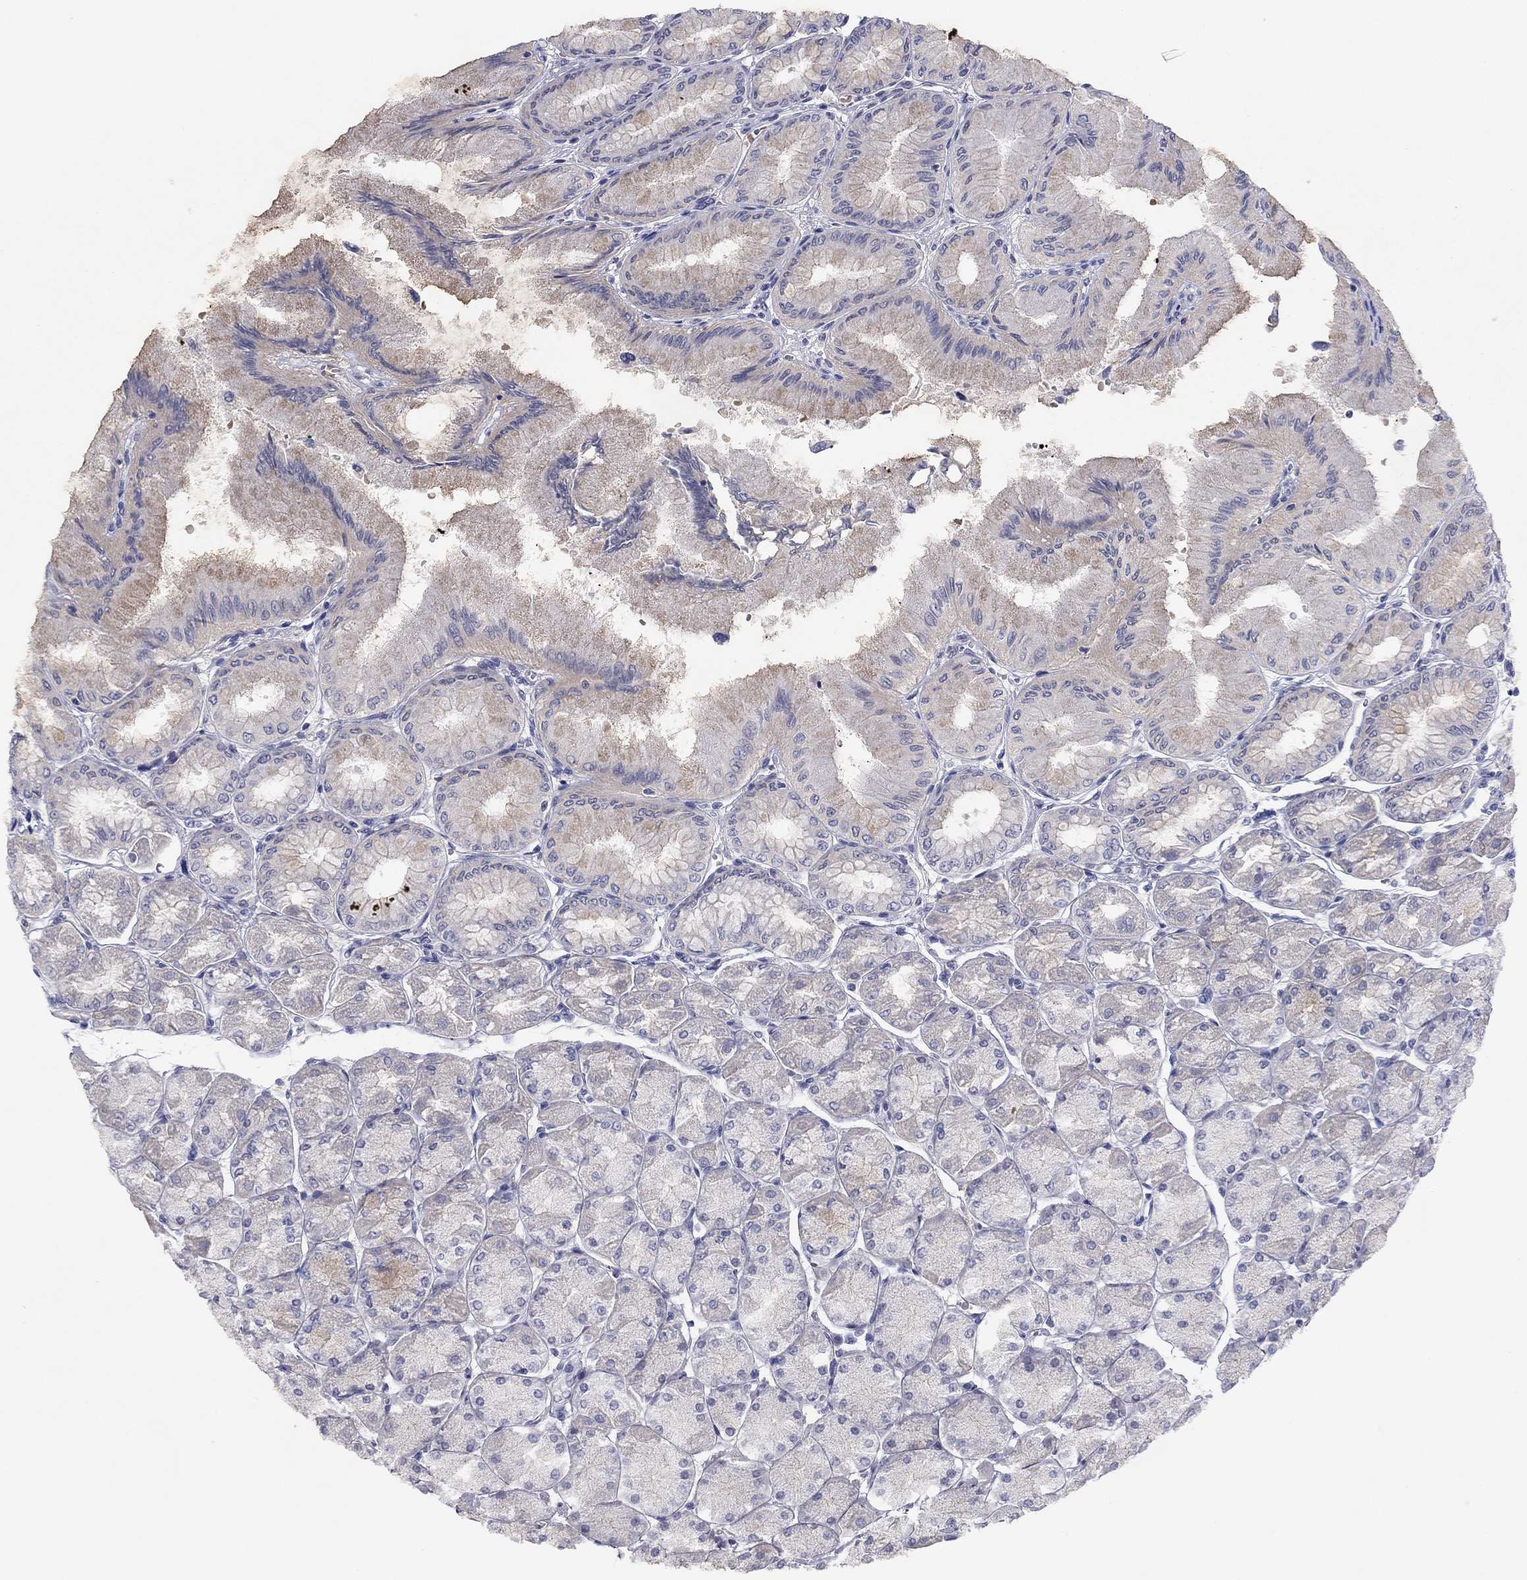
{"staining": {"intensity": "negative", "quantity": "none", "location": "none"}, "tissue": "stomach", "cell_type": "Glandular cells", "image_type": "normal", "snomed": [{"axis": "morphology", "description": "Normal tissue, NOS"}, {"axis": "topography", "description": "Stomach, upper"}], "caption": "Protein analysis of normal stomach reveals no significant staining in glandular cells.", "gene": "CNTNAP4", "patient": {"sex": "male", "age": 60}}